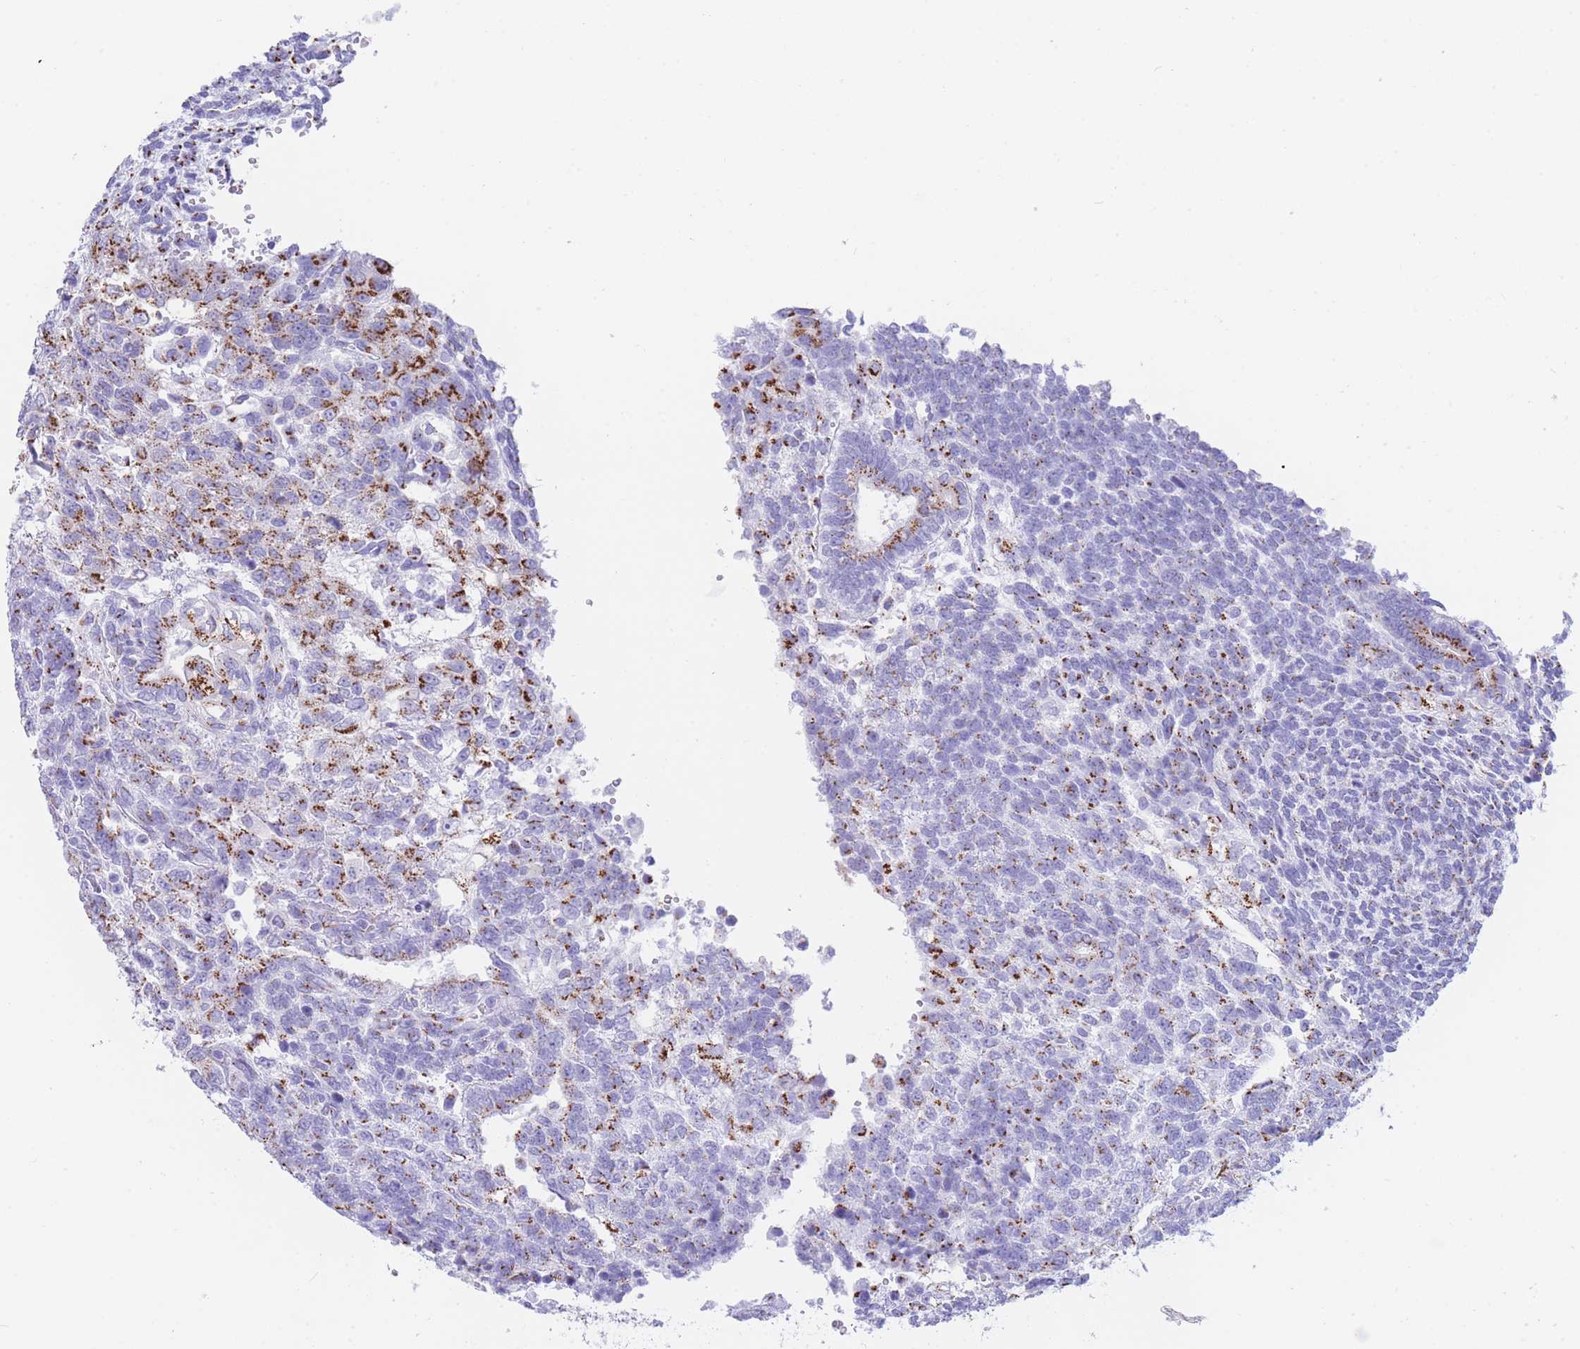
{"staining": {"intensity": "strong", "quantity": "25%-75%", "location": "cytoplasmic/membranous"}, "tissue": "testis cancer", "cell_type": "Tumor cells", "image_type": "cancer", "snomed": [{"axis": "morphology", "description": "Carcinoma, Embryonal, NOS"}, {"axis": "topography", "description": "Testis"}], "caption": "Human embryonal carcinoma (testis) stained with a brown dye reveals strong cytoplasmic/membranous positive positivity in approximately 25%-75% of tumor cells.", "gene": "FAM3C", "patient": {"sex": "male", "age": 23}}